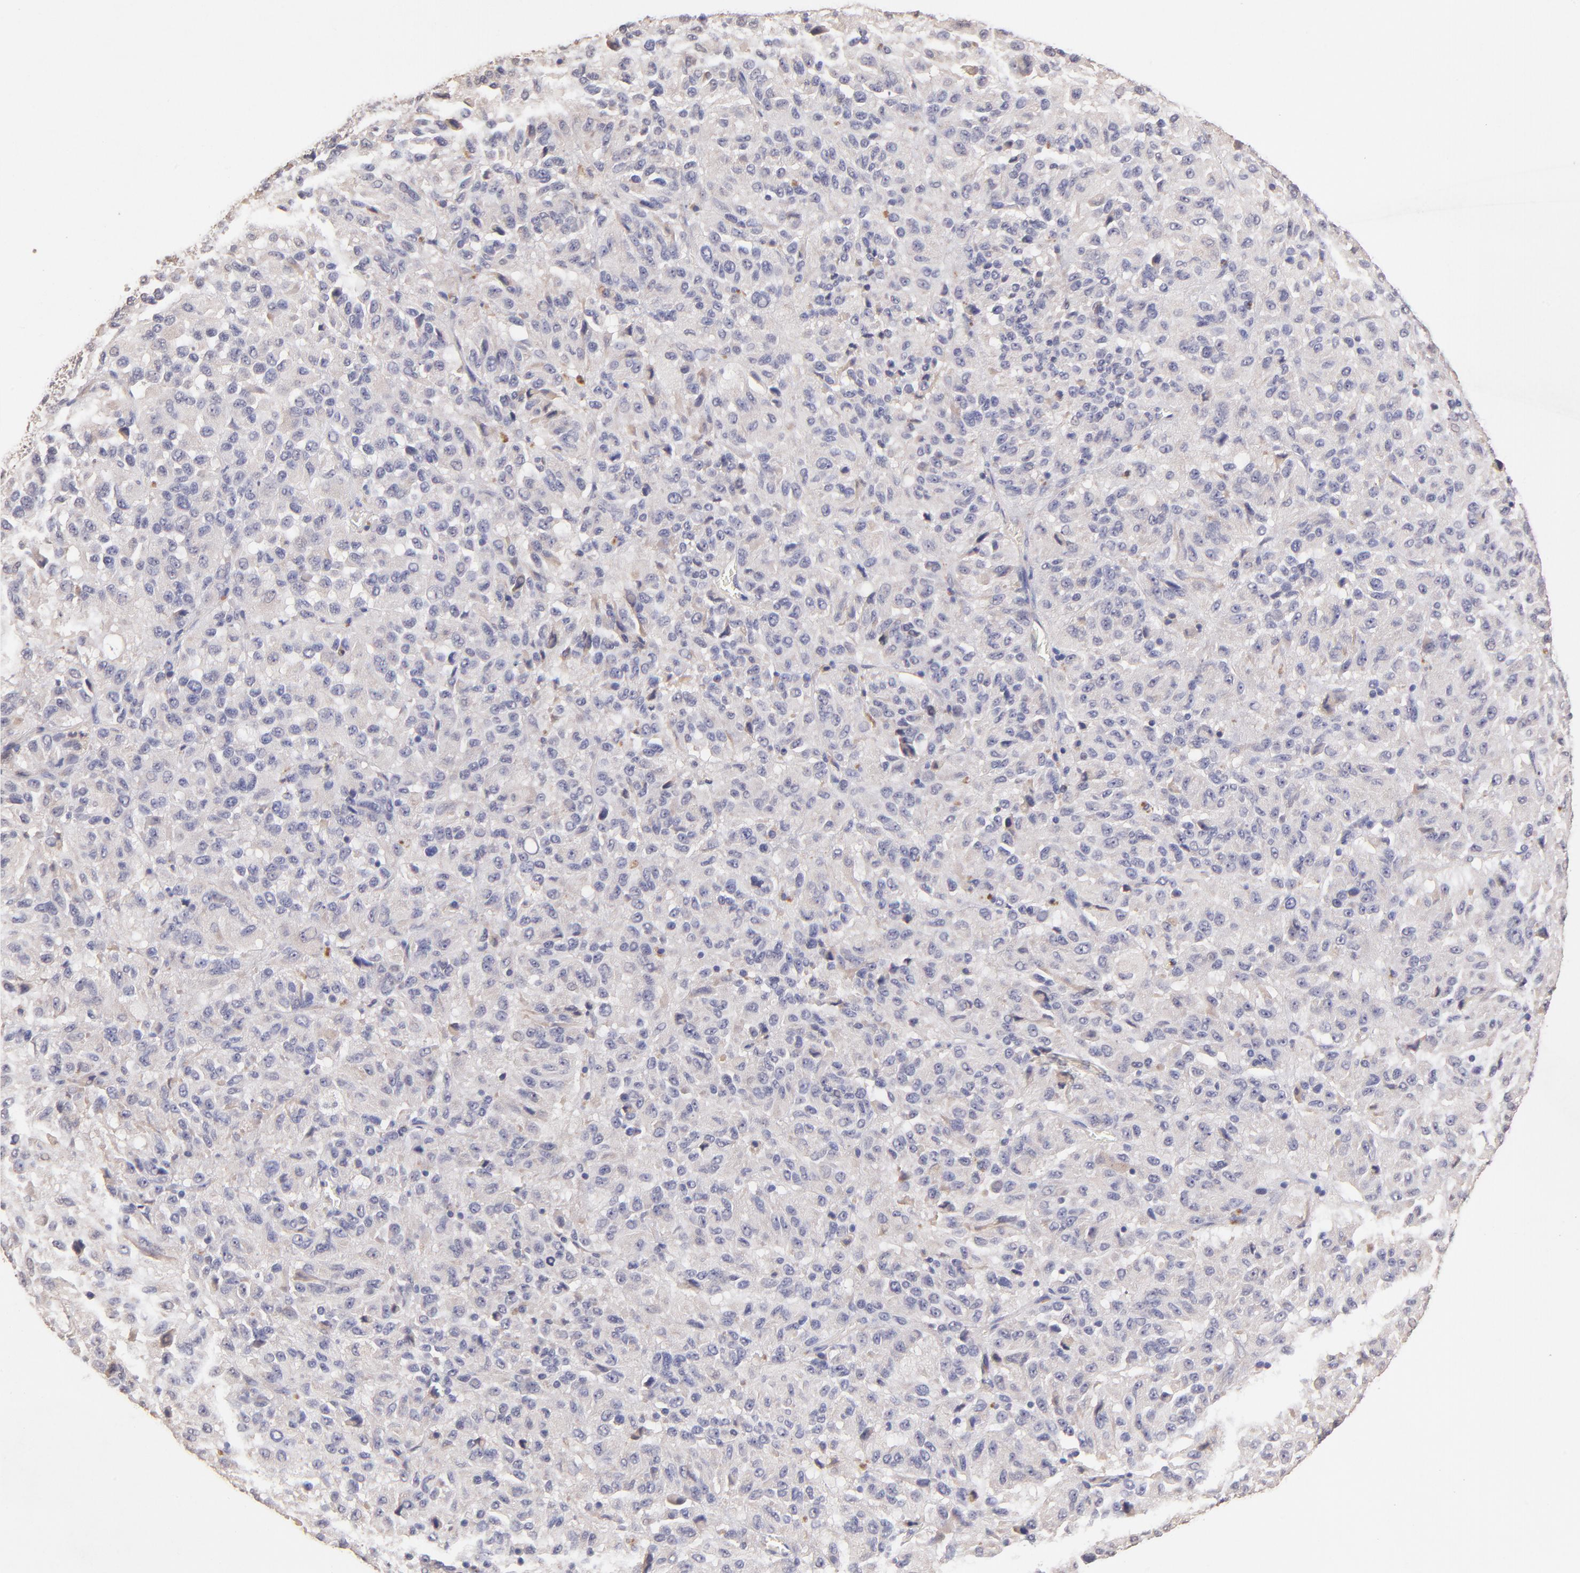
{"staining": {"intensity": "negative", "quantity": "none", "location": "none"}, "tissue": "melanoma", "cell_type": "Tumor cells", "image_type": "cancer", "snomed": [{"axis": "morphology", "description": "Malignant melanoma, Metastatic site"}, {"axis": "topography", "description": "Lung"}], "caption": "Immunohistochemistry (IHC) image of human melanoma stained for a protein (brown), which shows no positivity in tumor cells.", "gene": "RNASEL", "patient": {"sex": "male", "age": 64}}